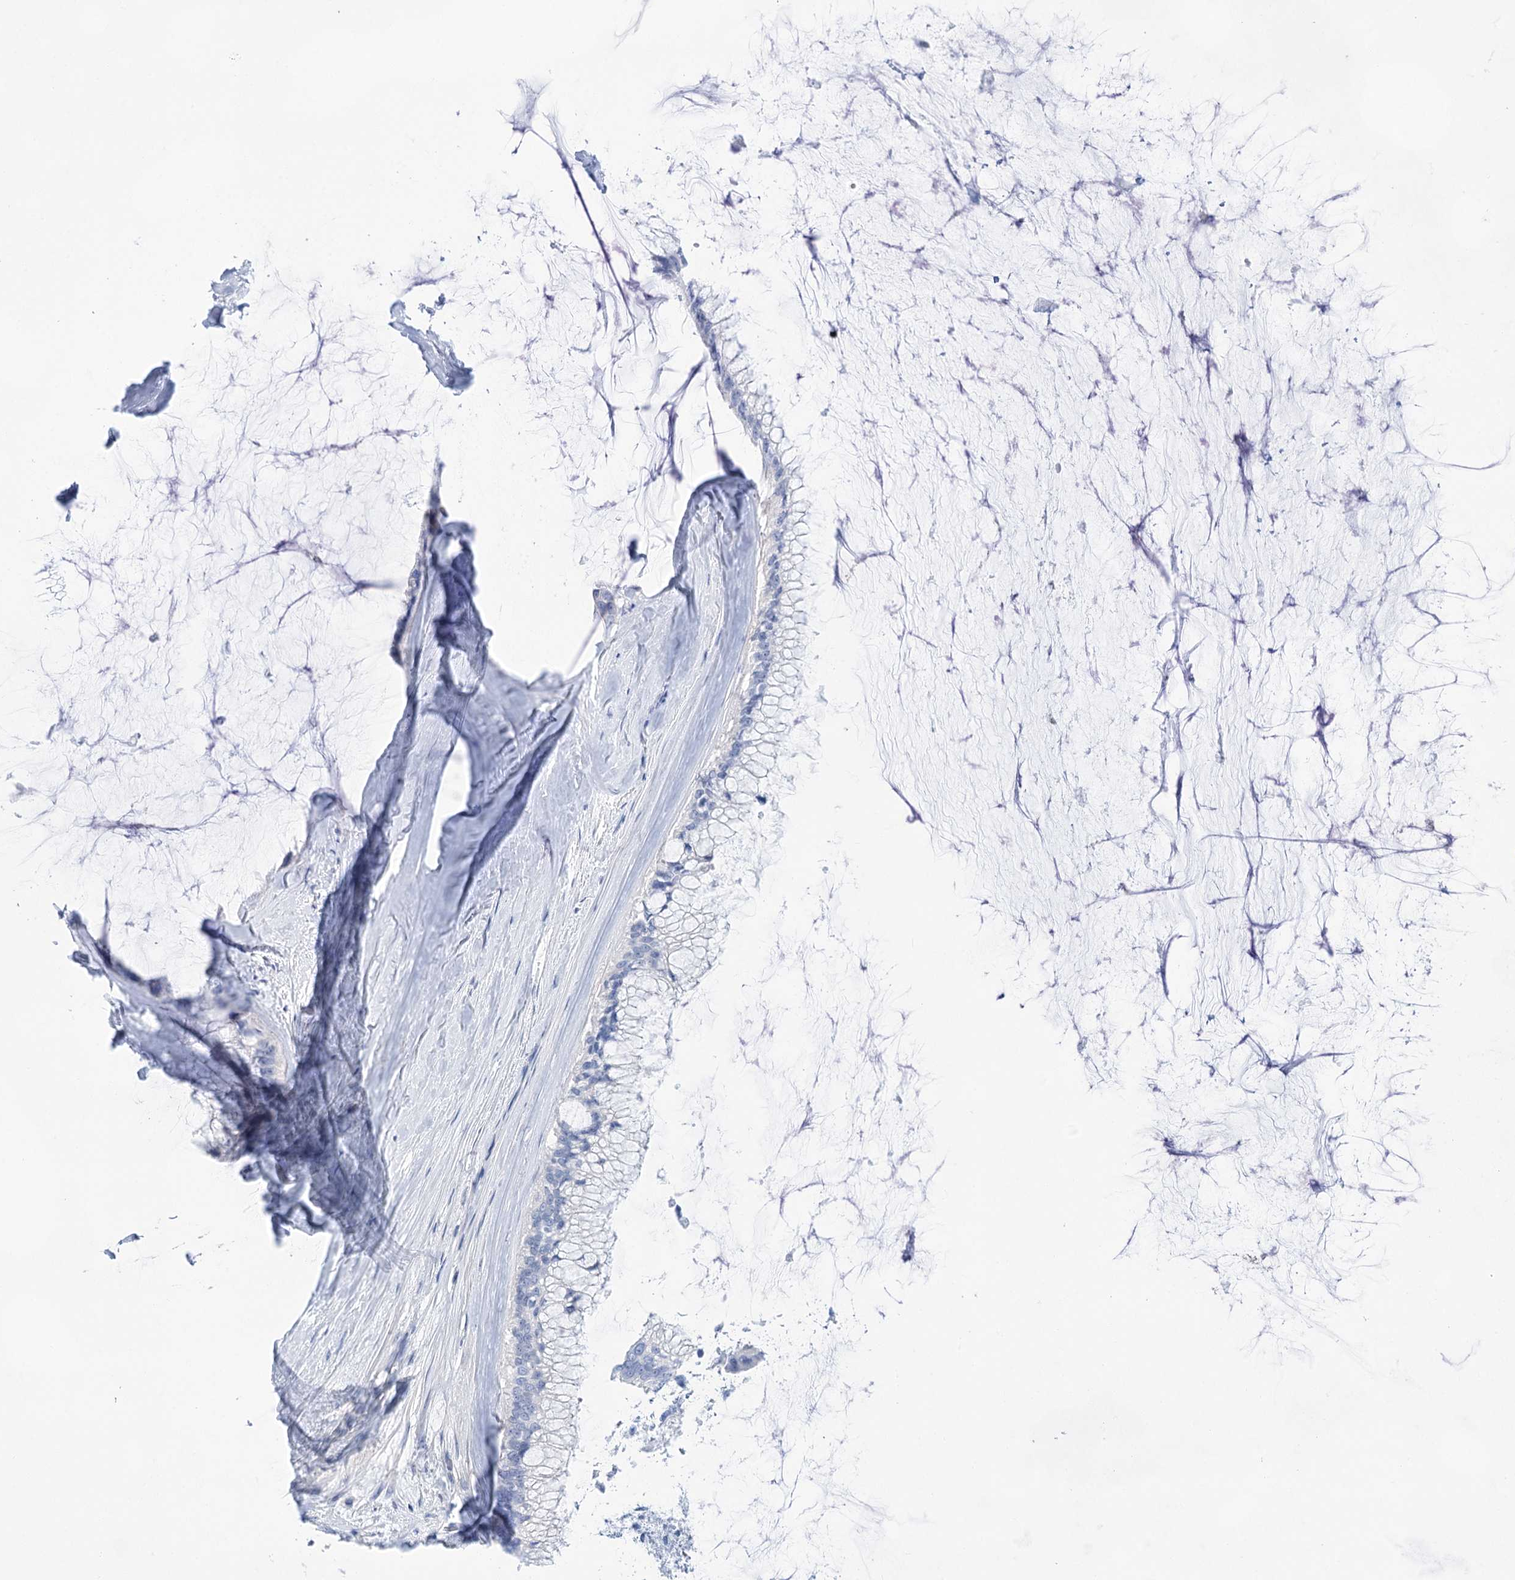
{"staining": {"intensity": "negative", "quantity": "none", "location": "none"}, "tissue": "ovarian cancer", "cell_type": "Tumor cells", "image_type": "cancer", "snomed": [{"axis": "morphology", "description": "Cystadenocarcinoma, mucinous, NOS"}, {"axis": "topography", "description": "Ovary"}], "caption": "The micrograph demonstrates no staining of tumor cells in ovarian cancer (mucinous cystadenocarcinoma).", "gene": "LALBA", "patient": {"sex": "female", "age": 39}}